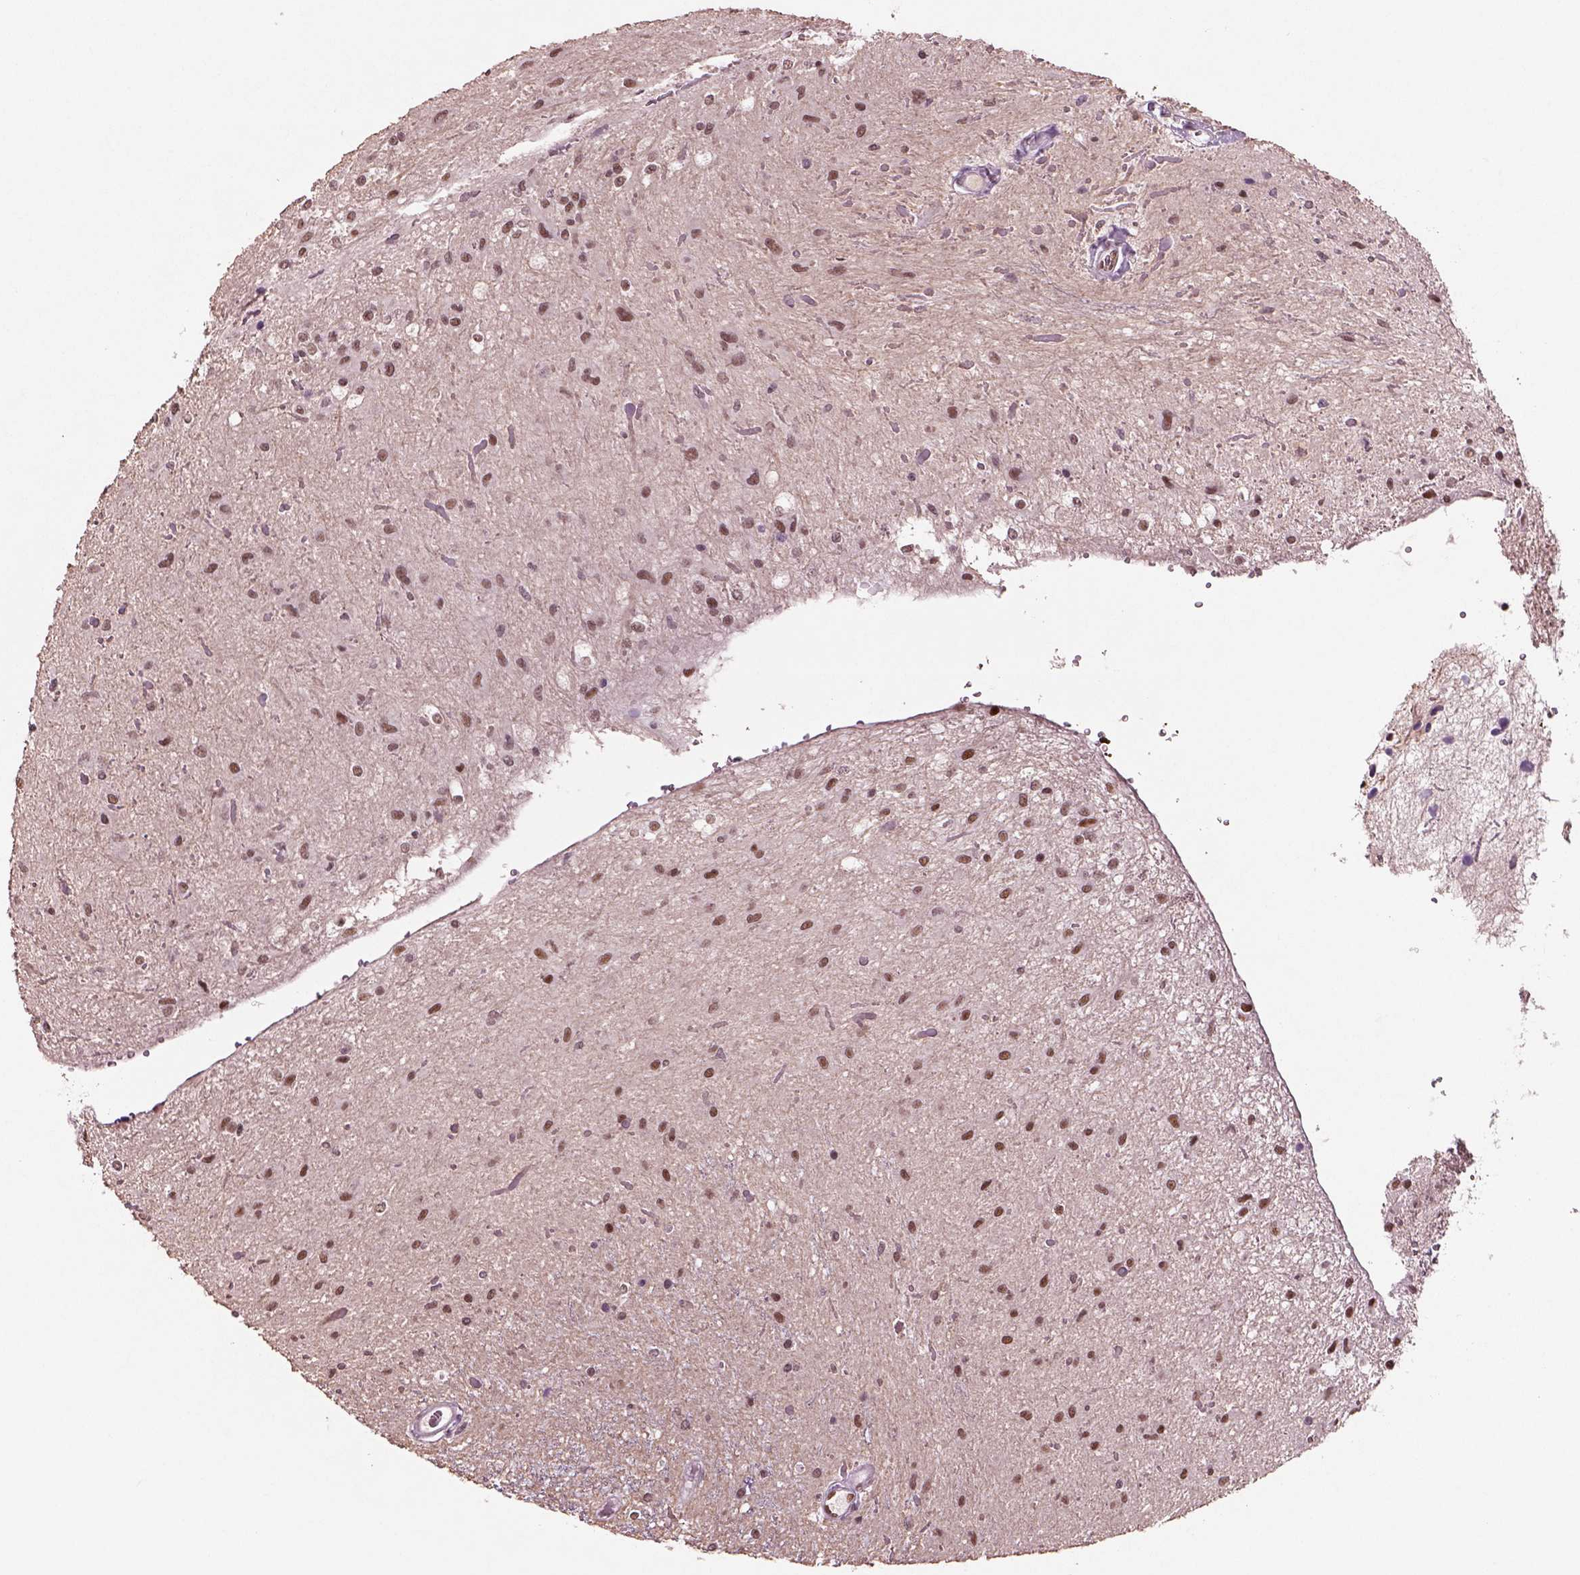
{"staining": {"intensity": "moderate", "quantity": "25%-75%", "location": "nuclear"}, "tissue": "glioma", "cell_type": "Tumor cells", "image_type": "cancer", "snomed": [{"axis": "morphology", "description": "Glioma, malignant, Low grade"}, {"axis": "topography", "description": "Cerebellum"}], "caption": "Protein expression analysis of human malignant glioma (low-grade) reveals moderate nuclear staining in approximately 25%-75% of tumor cells.", "gene": "SEPHS1", "patient": {"sex": "female", "age": 14}}